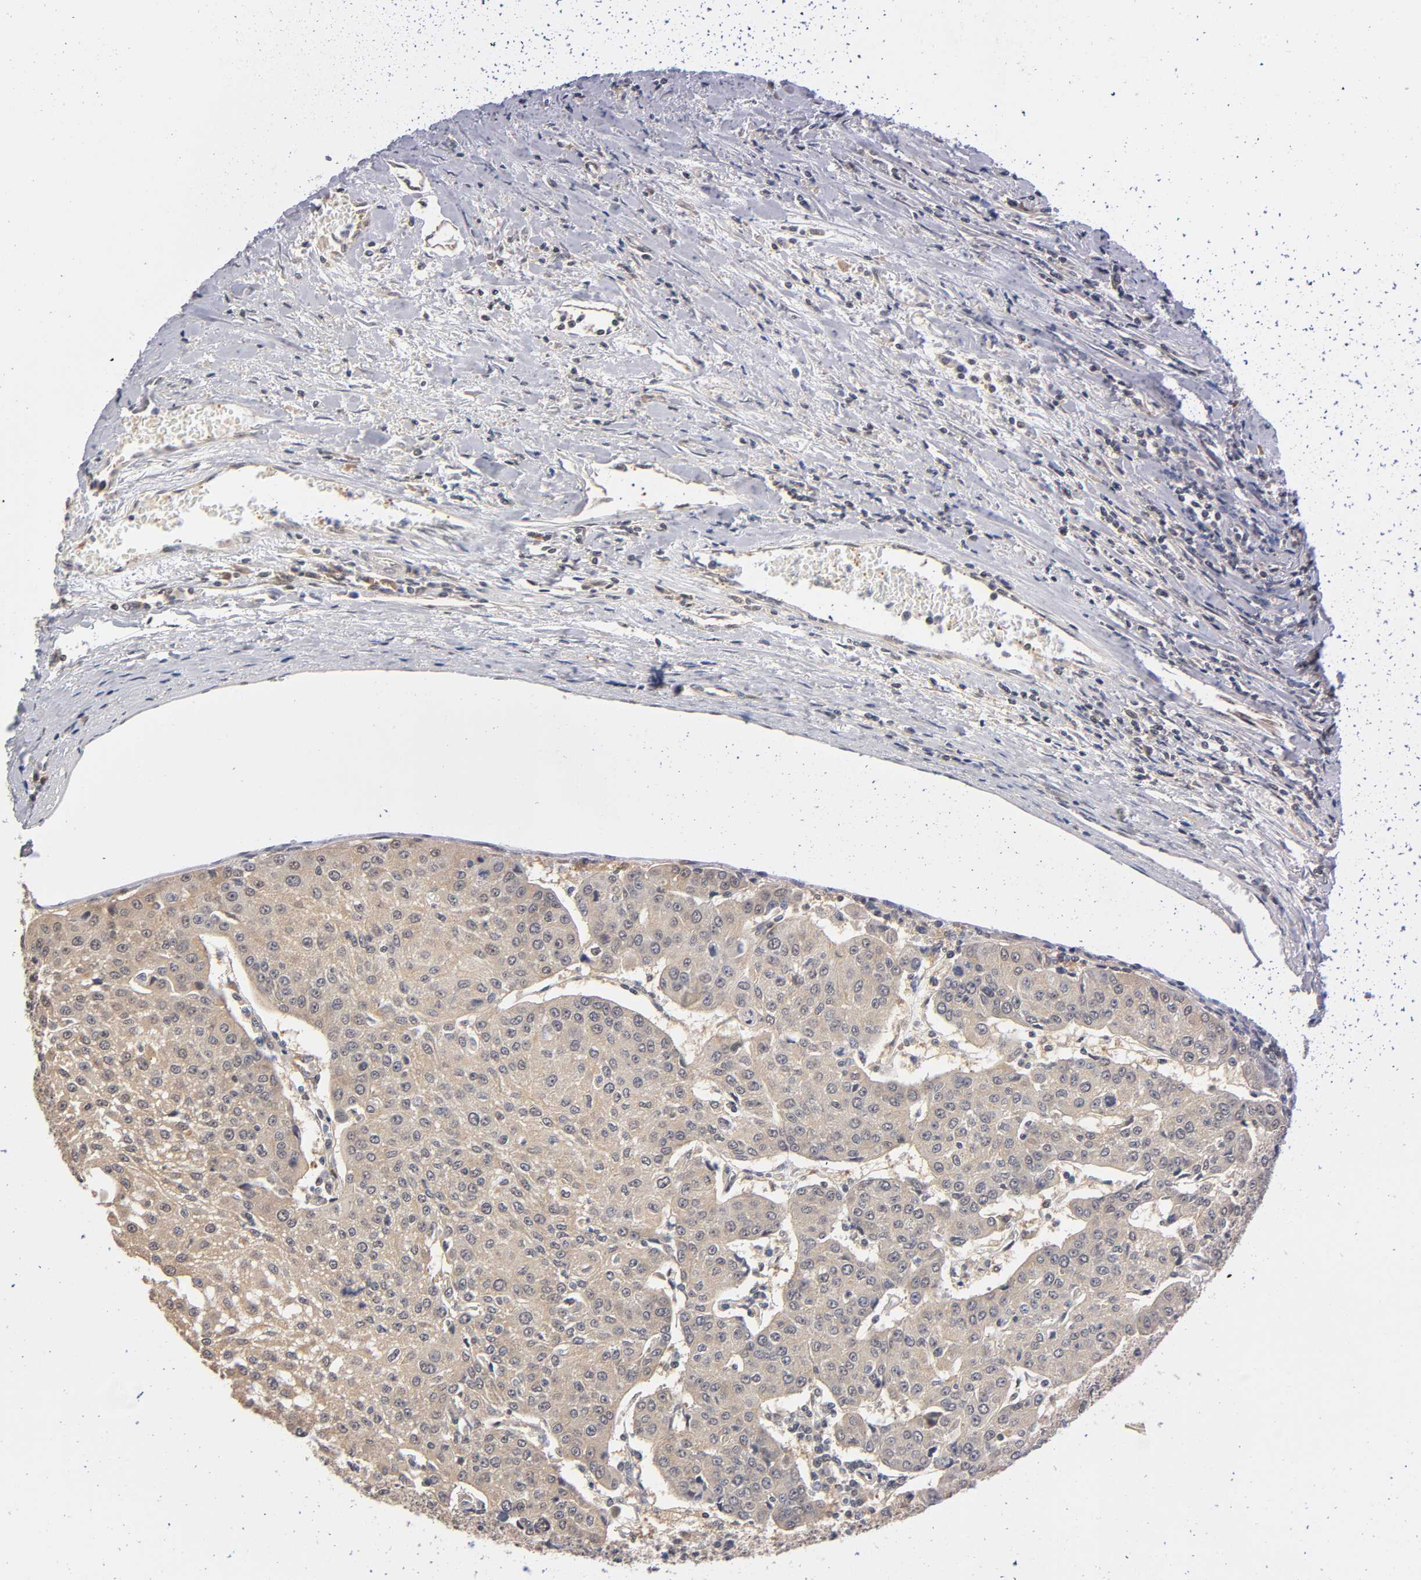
{"staining": {"intensity": "negative", "quantity": "none", "location": "none"}, "tissue": "urothelial cancer", "cell_type": "Tumor cells", "image_type": "cancer", "snomed": [{"axis": "morphology", "description": "Urothelial carcinoma, High grade"}, {"axis": "topography", "description": "Urinary bladder"}], "caption": "Protein analysis of urothelial cancer demonstrates no significant positivity in tumor cells. (Brightfield microscopy of DAB immunohistochemistry (IHC) at high magnification).", "gene": "PDE5A", "patient": {"sex": "female", "age": 85}}